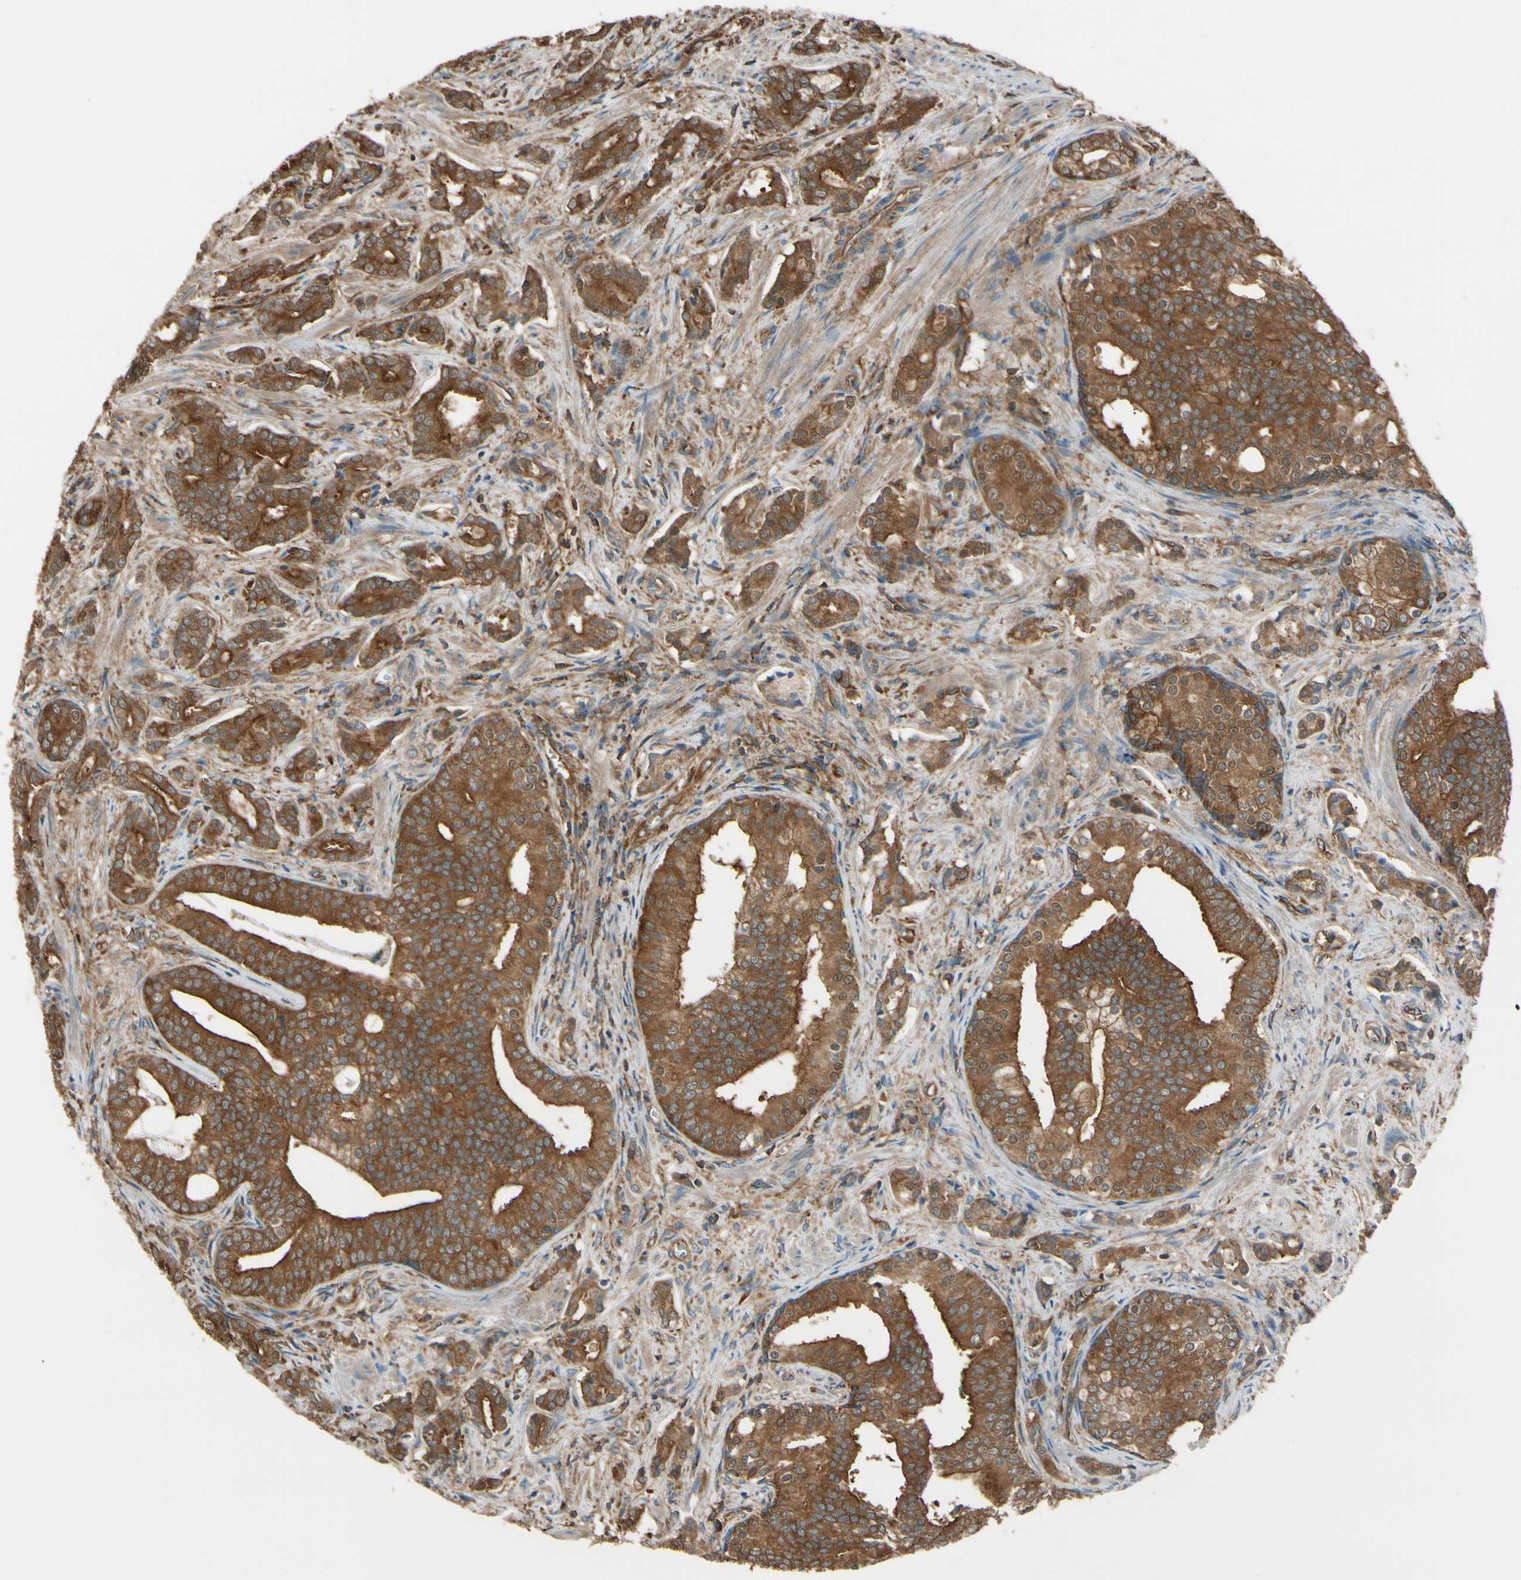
{"staining": {"intensity": "moderate", "quantity": ">75%", "location": "cytoplasmic/membranous"}, "tissue": "prostate cancer", "cell_type": "Tumor cells", "image_type": "cancer", "snomed": [{"axis": "morphology", "description": "Adenocarcinoma, Low grade"}, {"axis": "topography", "description": "Prostate"}], "caption": "A brown stain shows moderate cytoplasmic/membranous expression of a protein in human low-grade adenocarcinoma (prostate) tumor cells.", "gene": "EPS15", "patient": {"sex": "male", "age": 58}}